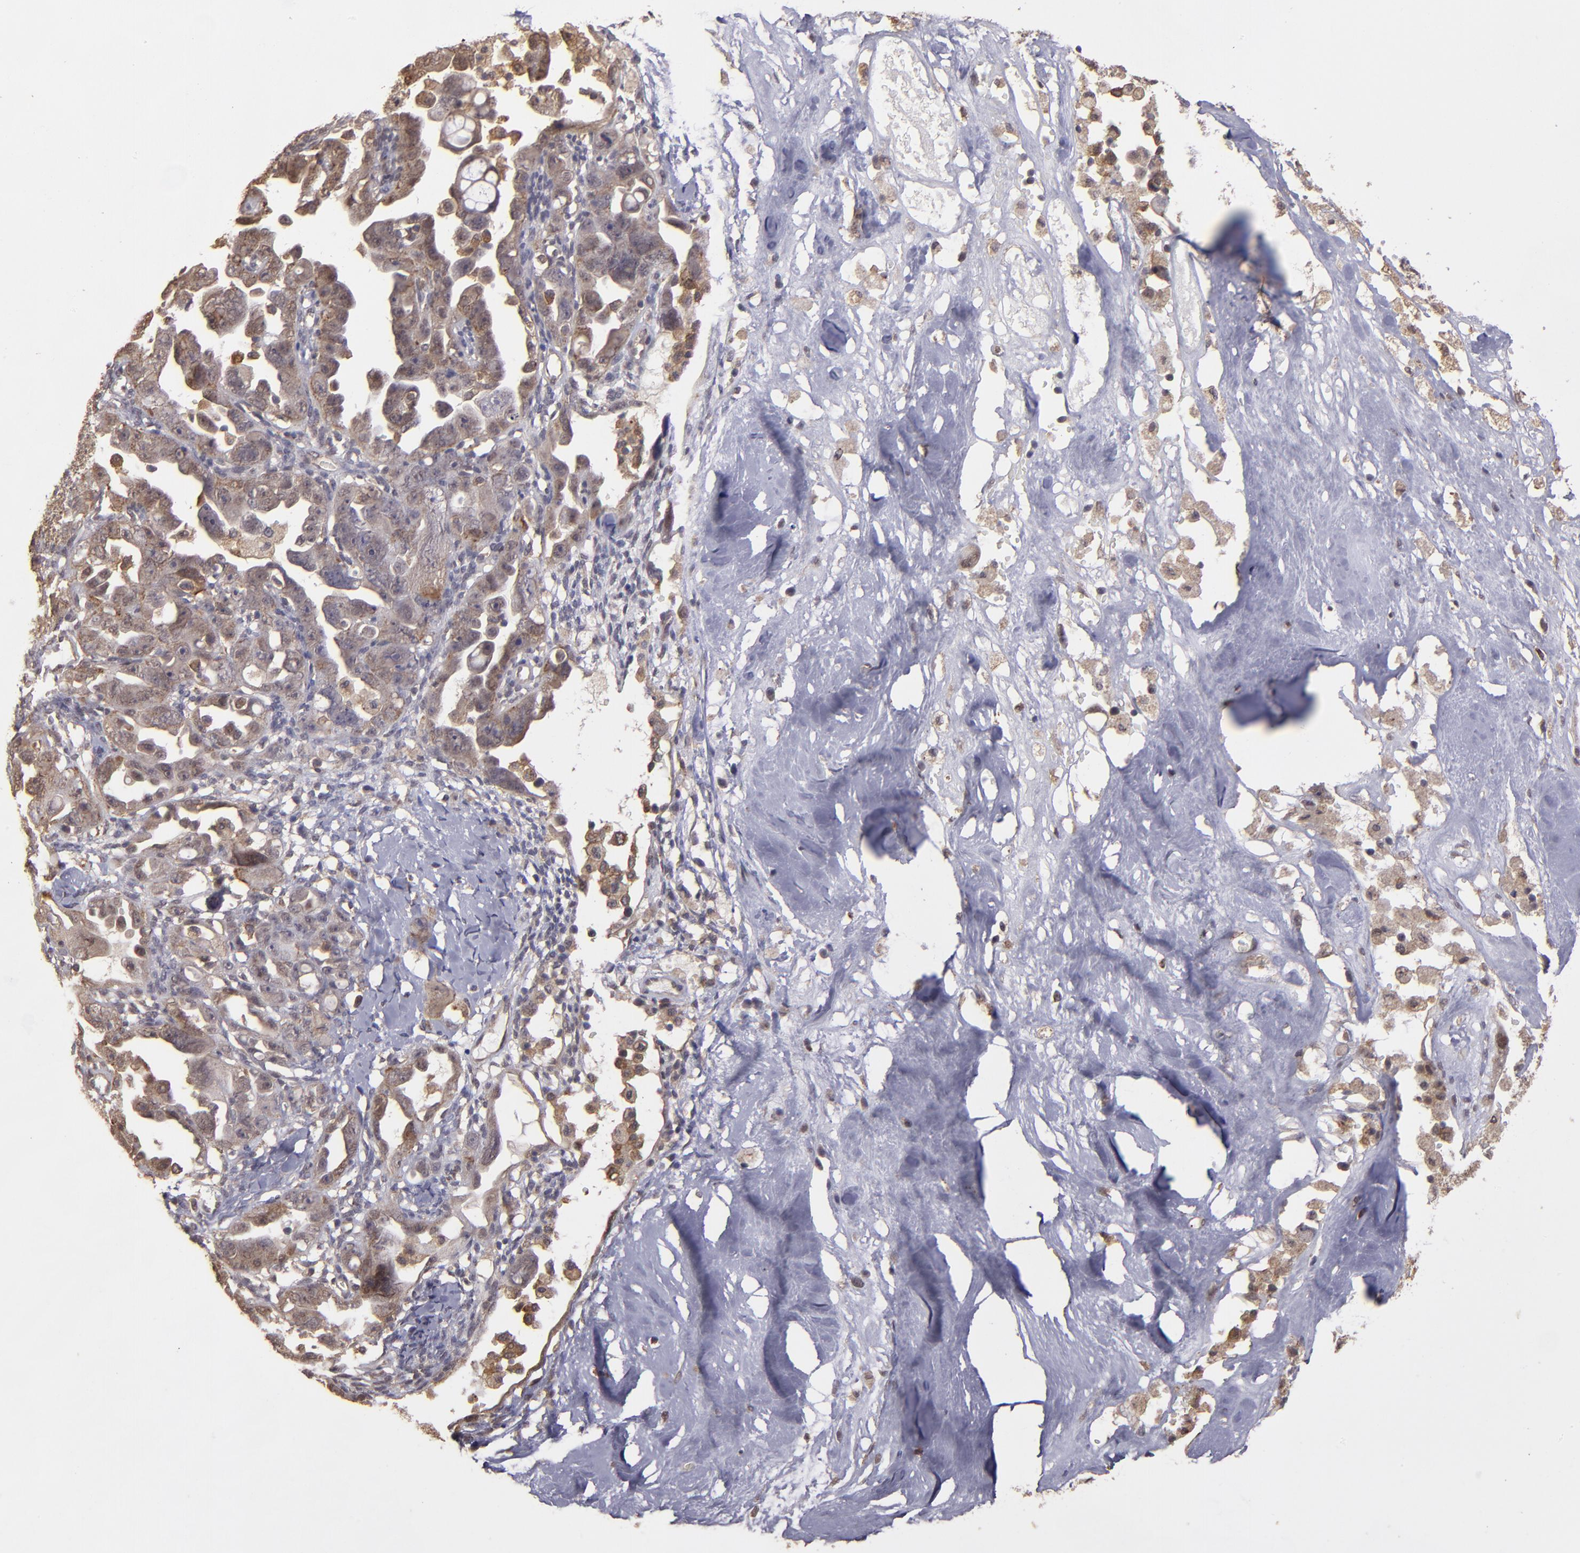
{"staining": {"intensity": "weak", "quantity": "25%-75%", "location": "cytoplasmic/membranous"}, "tissue": "ovarian cancer", "cell_type": "Tumor cells", "image_type": "cancer", "snomed": [{"axis": "morphology", "description": "Cystadenocarcinoma, serous, NOS"}, {"axis": "topography", "description": "Ovary"}], "caption": "Immunohistochemical staining of ovarian cancer reveals weak cytoplasmic/membranous protein positivity in approximately 25%-75% of tumor cells.", "gene": "SIPA1L1", "patient": {"sex": "female", "age": 66}}